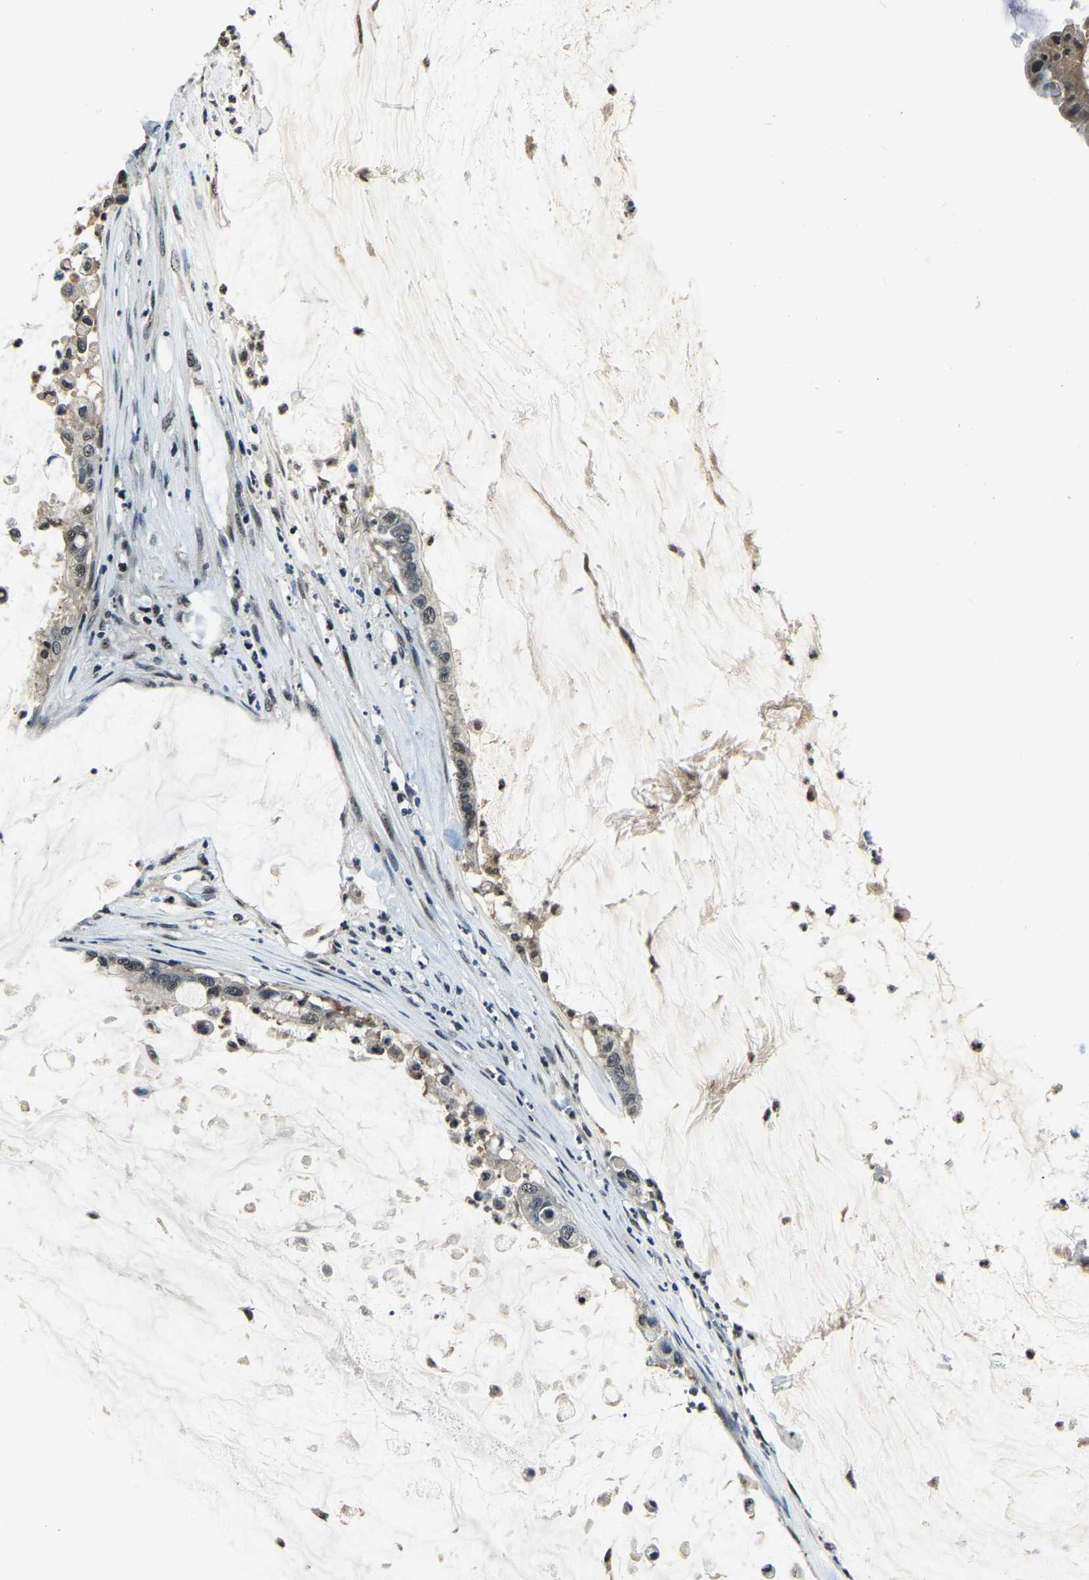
{"staining": {"intensity": "weak", "quantity": "<25%", "location": "cytoplasmic/membranous"}, "tissue": "pancreatic cancer", "cell_type": "Tumor cells", "image_type": "cancer", "snomed": [{"axis": "morphology", "description": "Adenocarcinoma, NOS"}, {"axis": "topography", "description": "Pancreas"}], "caption": "Tumor cells are negative for protein expression in human pancreatic cancer.", "gene": "ANKIB1", "patient": {"sex": "male", "age": 41}}